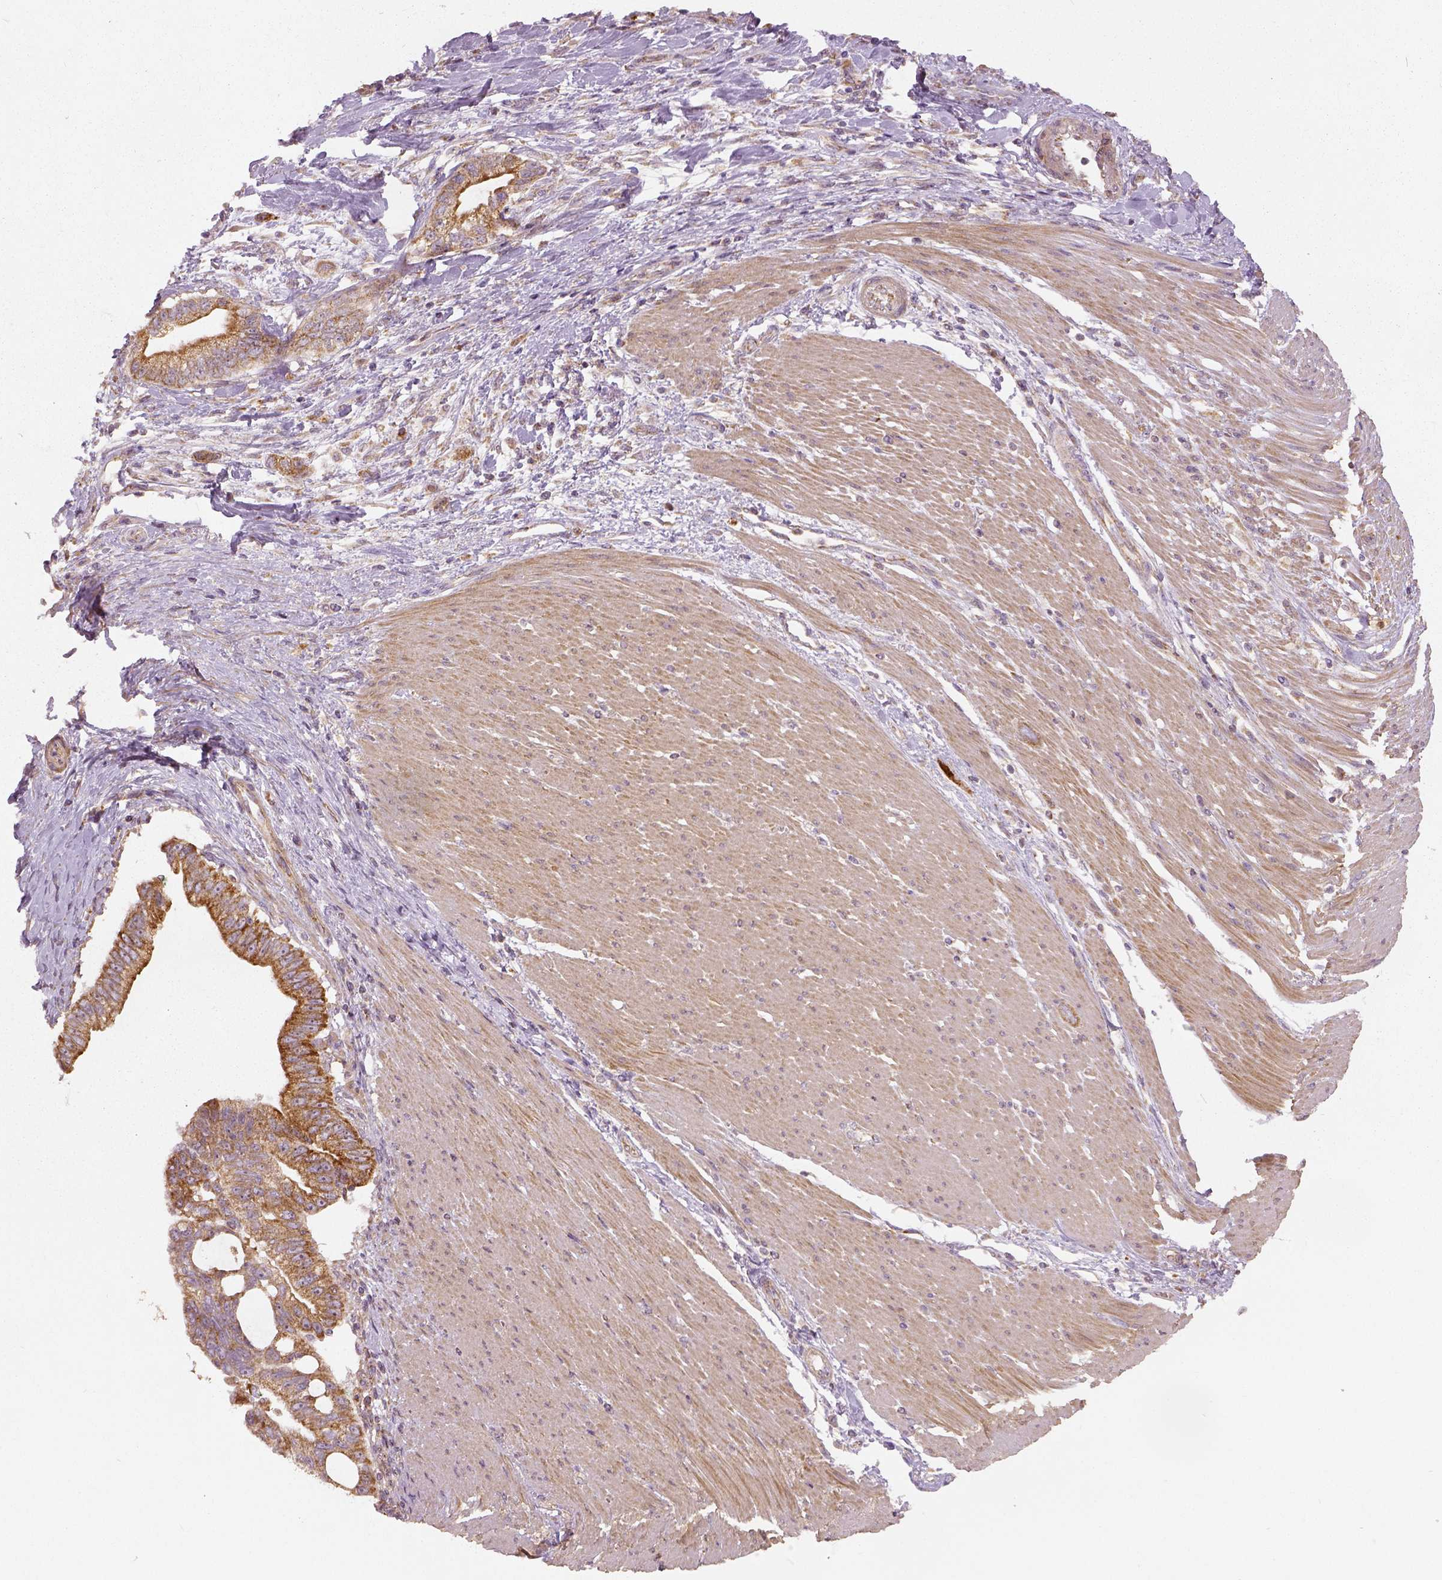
{"staining": {"intensity": "moderate", "quantity": ">75%", "location": "cytoplasmic/membranous"}, "tissue": "pancreatic cancer", "cell_type": "Tumor cells", "image_type": "cancer", "snomed": [{"axis": "morphology", "description": "Adenocarcinoma, NOS"}, {"axis": "topography", "description": "Pancreas"}], "caption": "Adenocarcinoma (pancreatic) stained with a brown dye demonstrates moderate cytoplasmic/membranous positive expression in approximately >75% of tumor cells.", "gene": "PGAM5", "patient": {"sex": "male", "age": 70}}